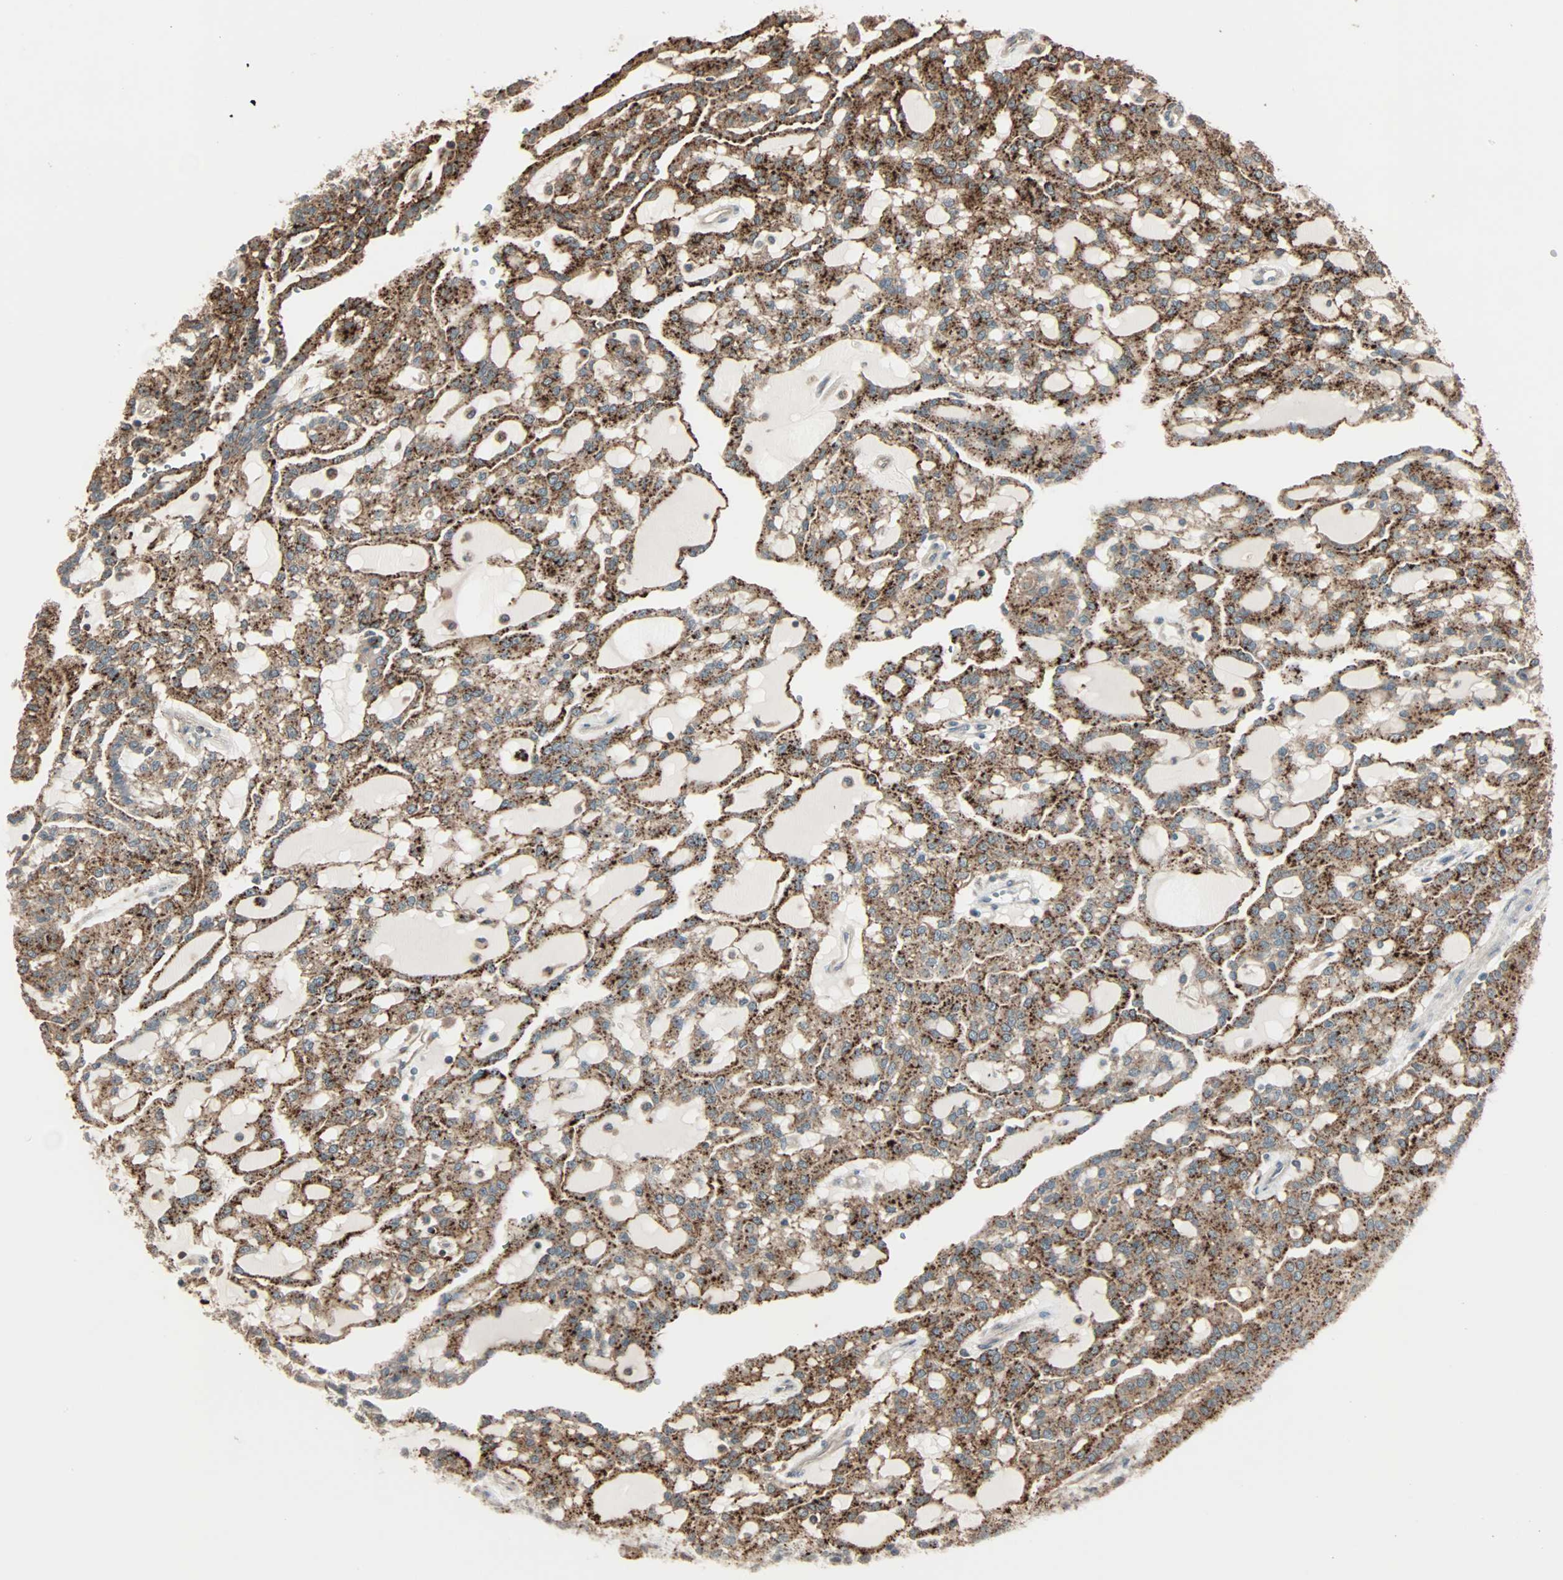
{"staining": {"intensity": "moderate", "quantity": ">75%", "location": "cytoplasmic/membranous"}, "tissue": "renal cancer", "cell_type": "Tumor cells", "image_type": "cancer", "snomed": [{"axis": "morphology", "description": "Adenocarcinoma, NOS"}, {"axis": "topography", "description": "Kidney"}], "caption": "Immunohistochemical staining of renal adenocarcinoma demonstrates moderate cytoplasmic/membranous protein positivity in approximately >75% of tumor cells. (DAB (3,3'-diaminobenzidine) = brown stain, brightfield microscopy at high magnification).", "gene": "CALCRL", "patient": {"sex": "male", "age": 63}}